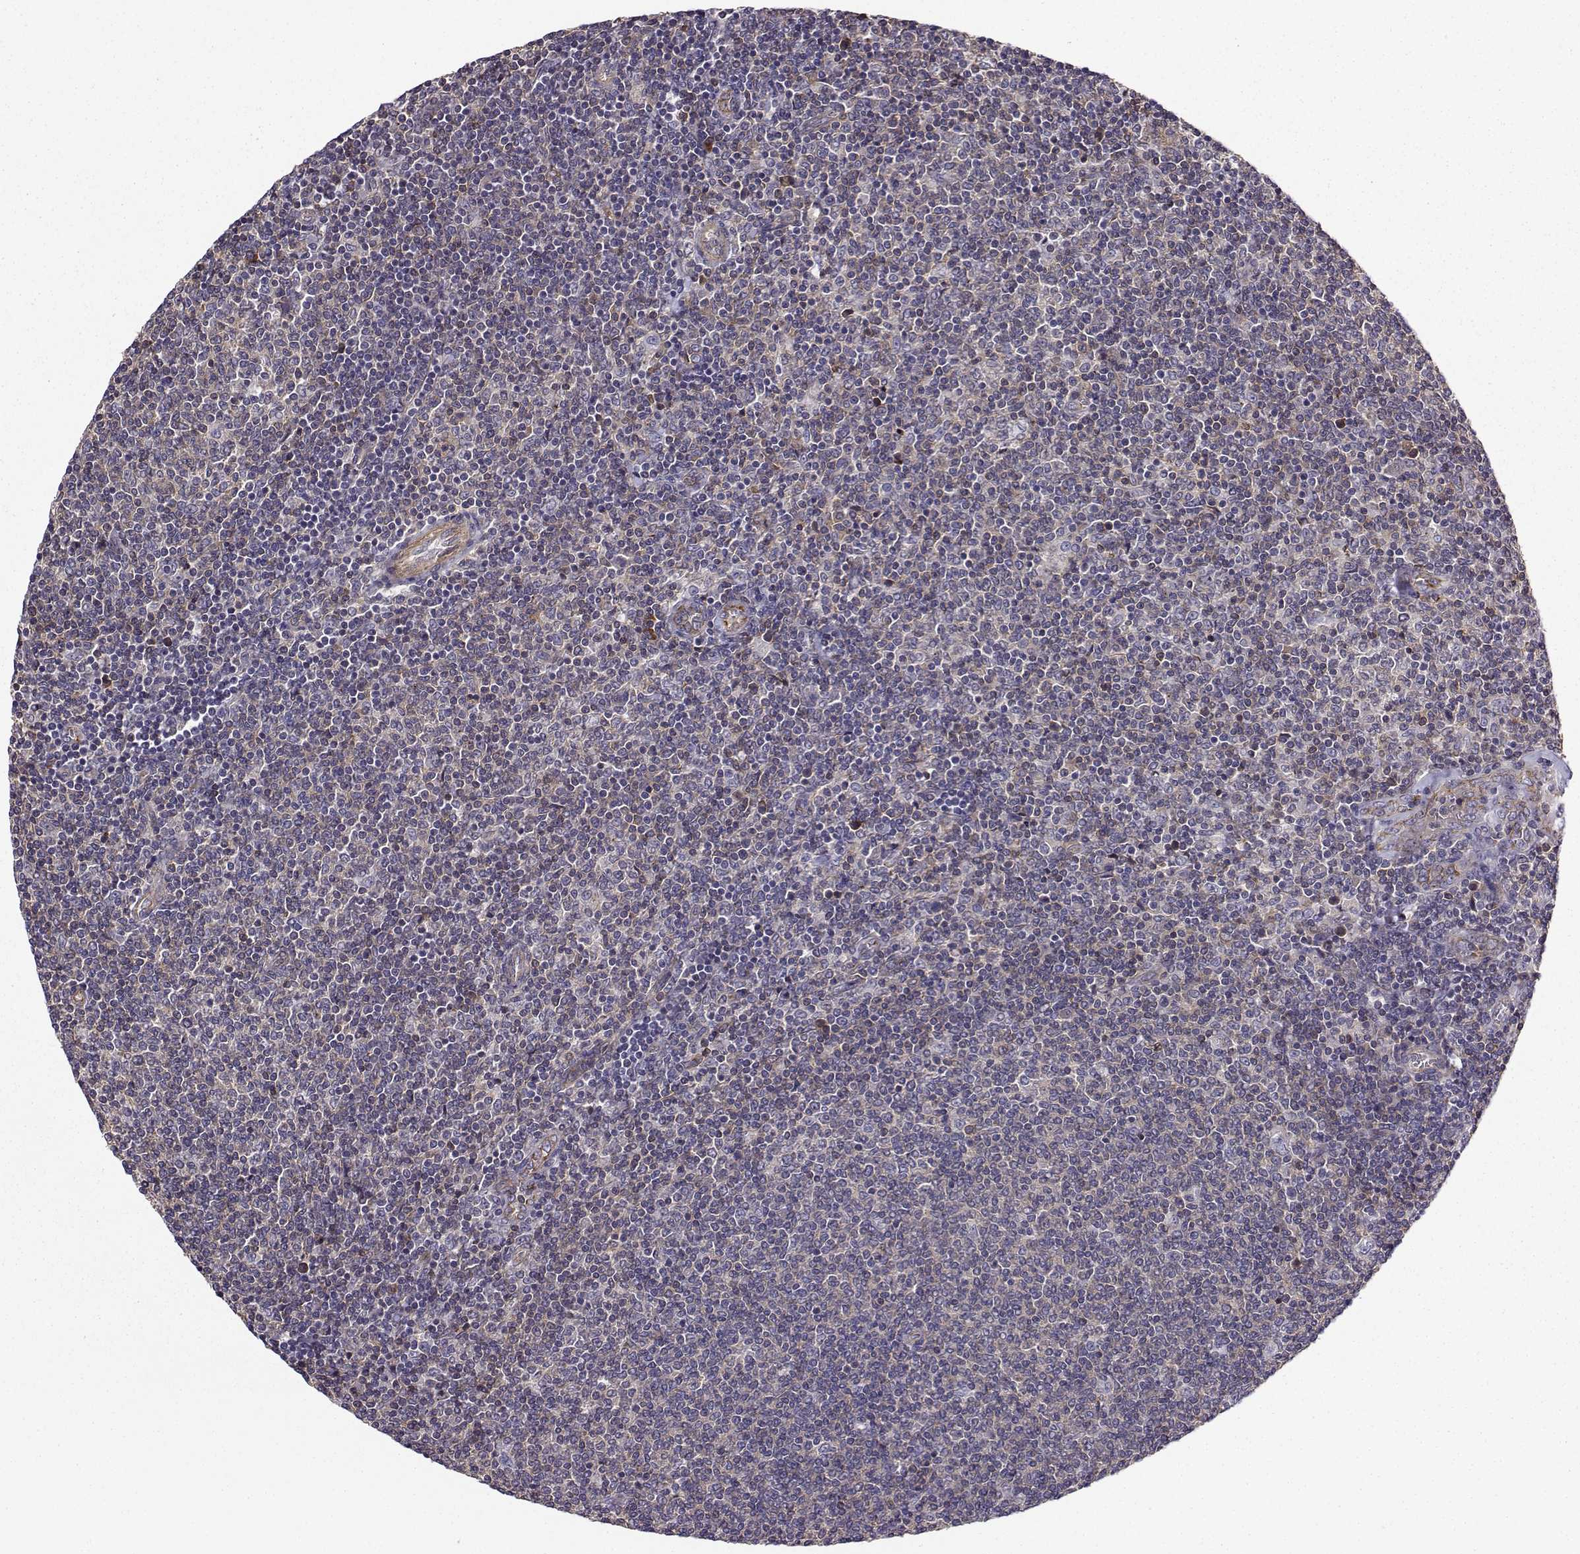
{"staining": {"intensity": "negative", "quantity": "none", "location": "none"}, "tissue": "lymphoma", "cell_type": "Tumor cells", "image_type": "cancer", "snomed": [{"axis": "morphology", "description": "Malignant lymphoma, non-Hodgkin's type, Low grade"}, {"axis": "topography", "description": "Lymph node"}], "caption": "Lymphoma stained for a protein using immunohistochemistry (IHC) demonstrates no expression tumor cells.", "gene": "ITGB8", "patient": {"sex": "male", "age": 52}}